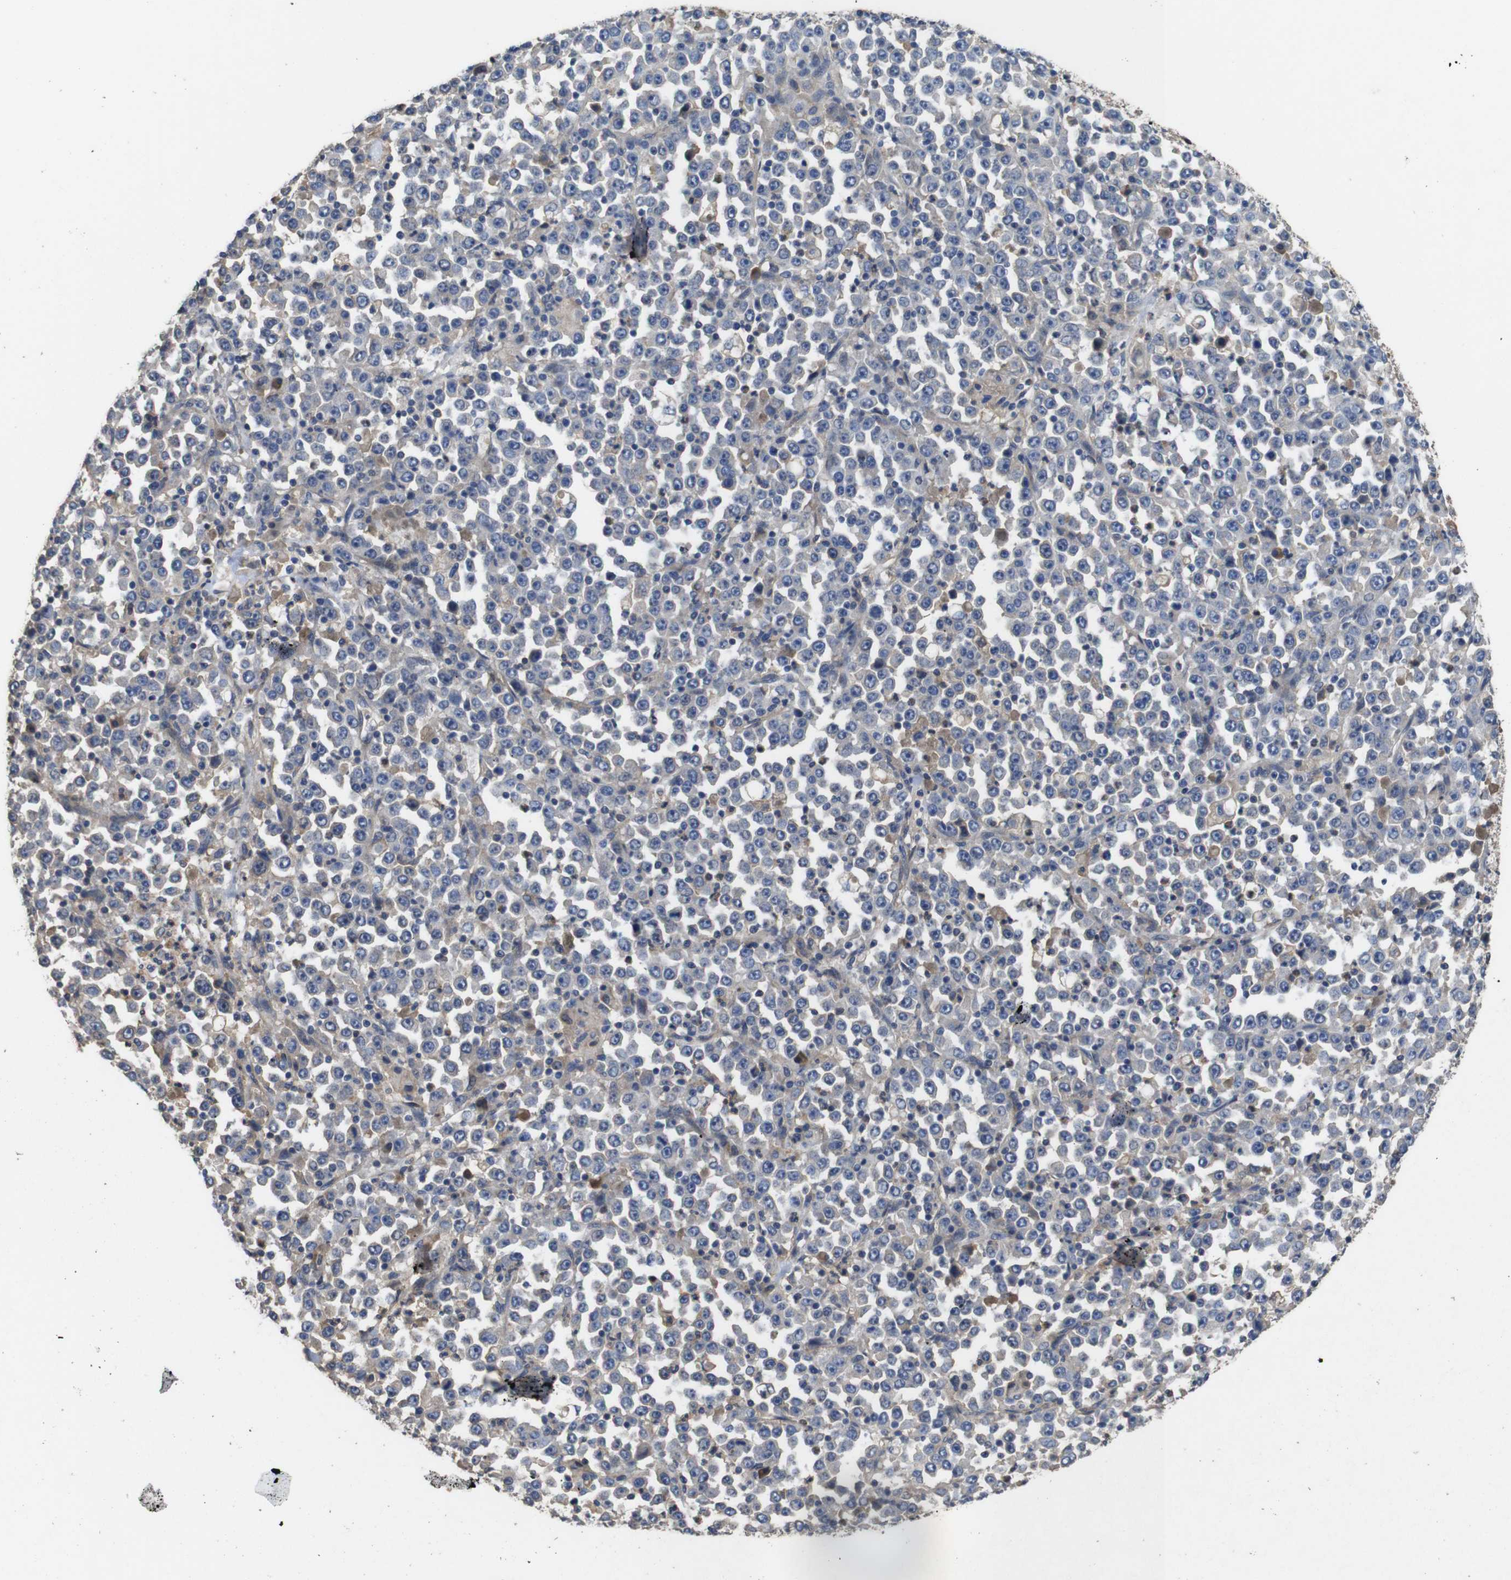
{"staining": {"intensity": "negative", "quantity": "none", "location": "none"}, "tissue": "stomach cancer", "cell_type": "Tumor cells", "image_type": "cancer", "snomed": [{"axis": "morphology", "description": "Normal tissue, NOS"}, {"axis": "morphology", "description": "Adenocarcinoma, NOS"}, {"axis": "topography", "description": "Stomach, upper"}, {"axis": "topography", "description": "Stomach"}], "caption": "This is a image of IHC staining of stomach cancer, which shows no positivity in tumor cells. (Stains: DAB (3,3'-diaminobenzidine) immunohistochemistry (IHC) with hematoxylin counter stain, Microscopy: brightfield microscopy at high magnification).", "gene": "ARHGAP24", "patient": {"sex": "male", "age": 59}}